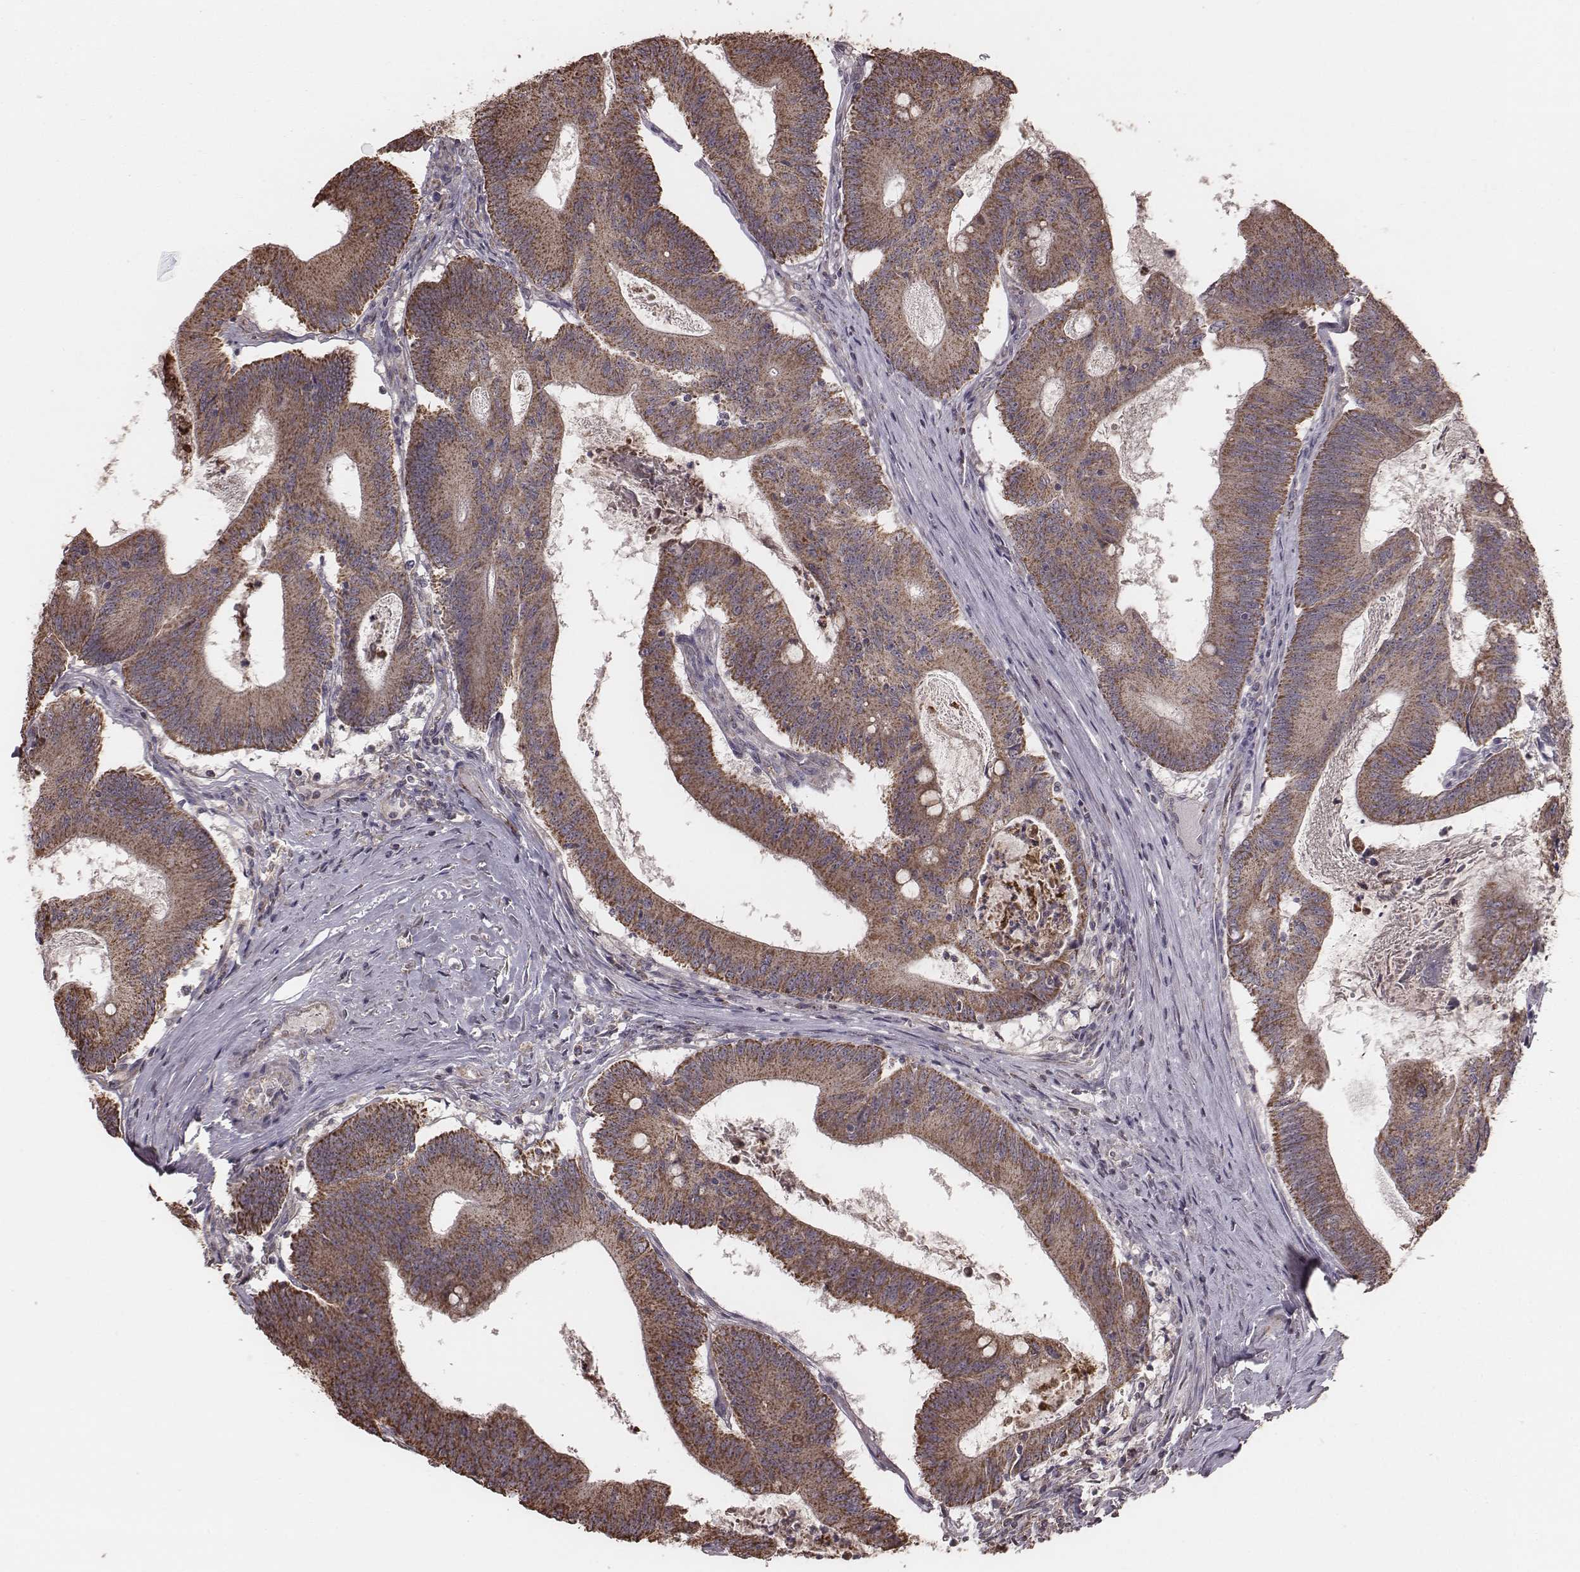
{"staining": {"intensity": "moderate", "quantity": ">75%", "location": "cytoplasmic/membranous"}, "tissue": "colorectal cancer", "cell_type": "Tumor cells", "image_type": "cancer", "snomed": [{"axis": "morphology", "description": "Adenocarcinoma, NOS"}, {"axis": "topography", "description": "Colon"}], "caption": "Protein expression analysis of adenocarcinoma (colorectal) displays moderate cytoplasmic/membranous staining in about >75% of tumor cells. The protein of interest is stained brown, and the nuclei are stained in blue (DAB IHC with brightfield microscopy, high magnification).", "gene": "PDCD2L", "patient": {"sex": "female", "age": 70}}